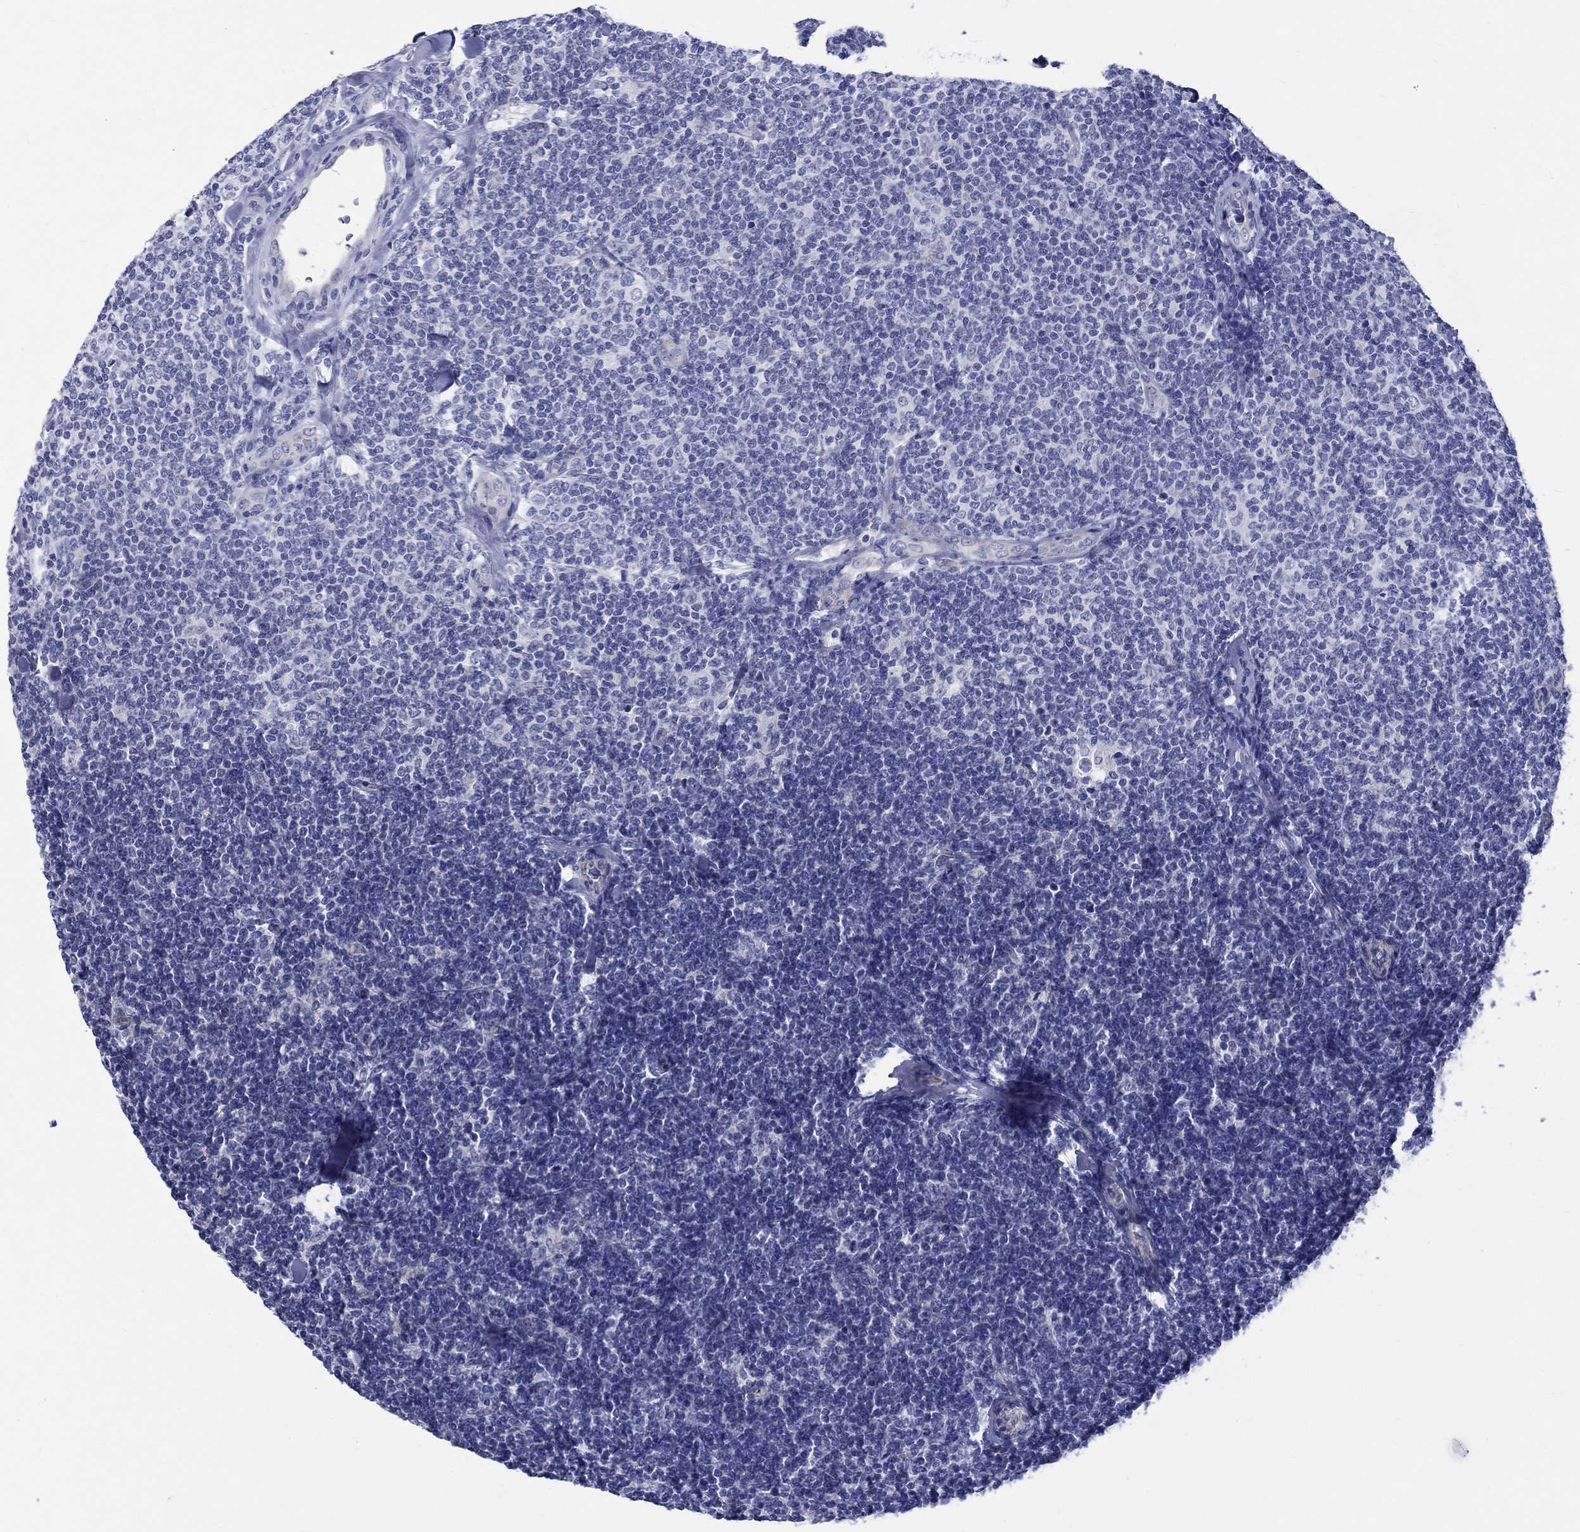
{"staining": {"intensity": "negative", "quantity": "none", "location": "none"}, "tissue": "lymphoma", "cell_type": "Tumor cells", "image_type": "cancer", "snomed": [{"axis": "morphology", "description": "Malignant lymphoma, non-Hodgkin's type, Low grade"}, {"axis": "topography", "description": "Lymph node"}], "caption": "Immunohistochemical staining of malignant lymphoma, non-Hodgkin's type (low-grade) shows no significant expression in tumor cells.", "gene": "SH2D7", "patient": {"sex": "female", "age": 56}}